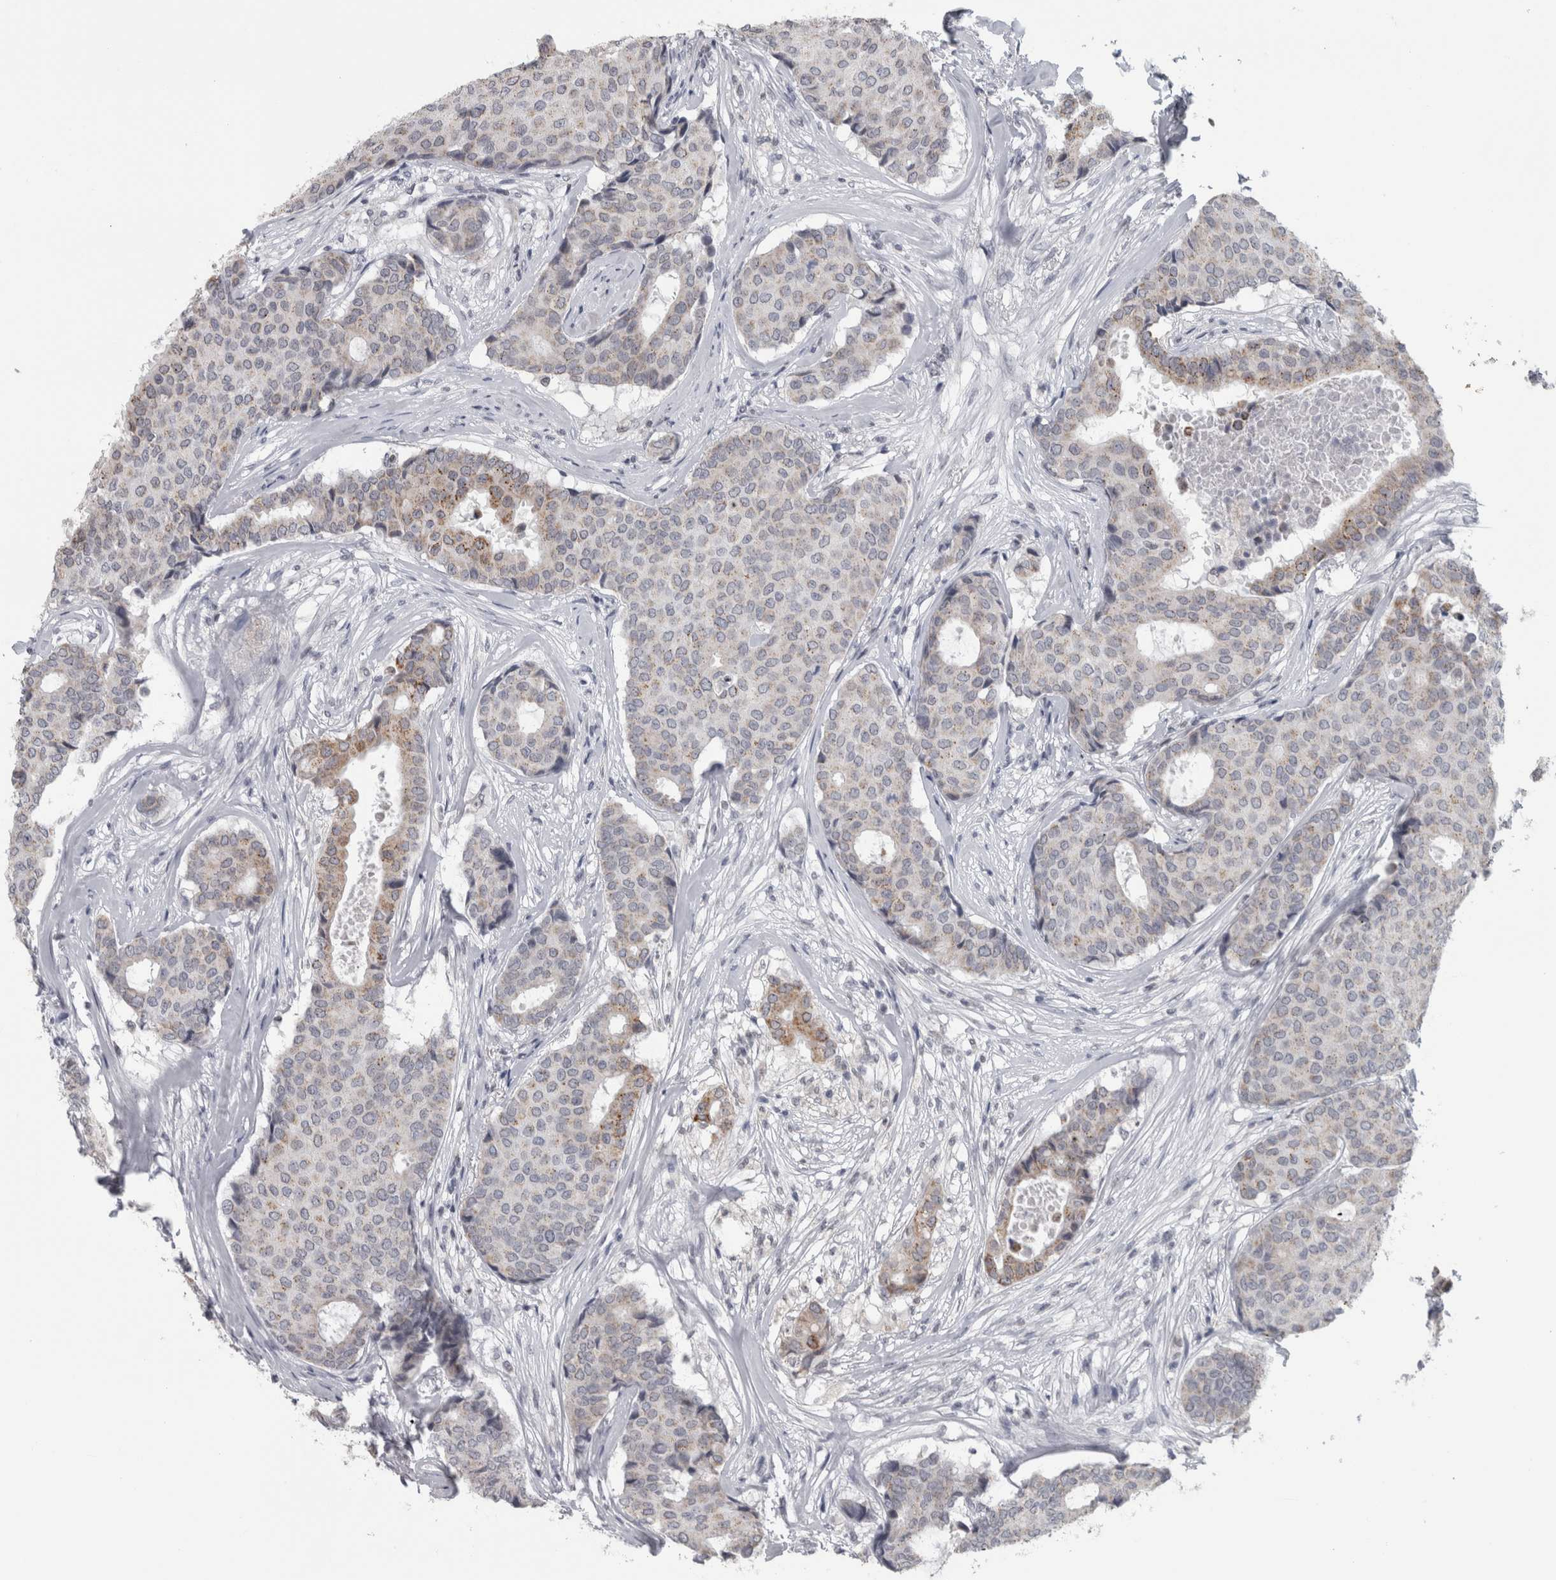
{"staining": {"intensity": "weak", "quantity": "<25%", "location": "cytoplasmic/membranous"}, "tissue": "breast cancer", "cell_type": "Tumor cells", "image_type": "cancer", "snomed": [{"axis": "morphology", "description": "Duct carcinoma"}, {"axis": "topography", "description": "Breast"}], "caption": "There is no significant staining in tumor cells of invasive ductal carcinoma (breast).", "gene": "OR2K2", "patient": {"sex": "female", "age": 75}}